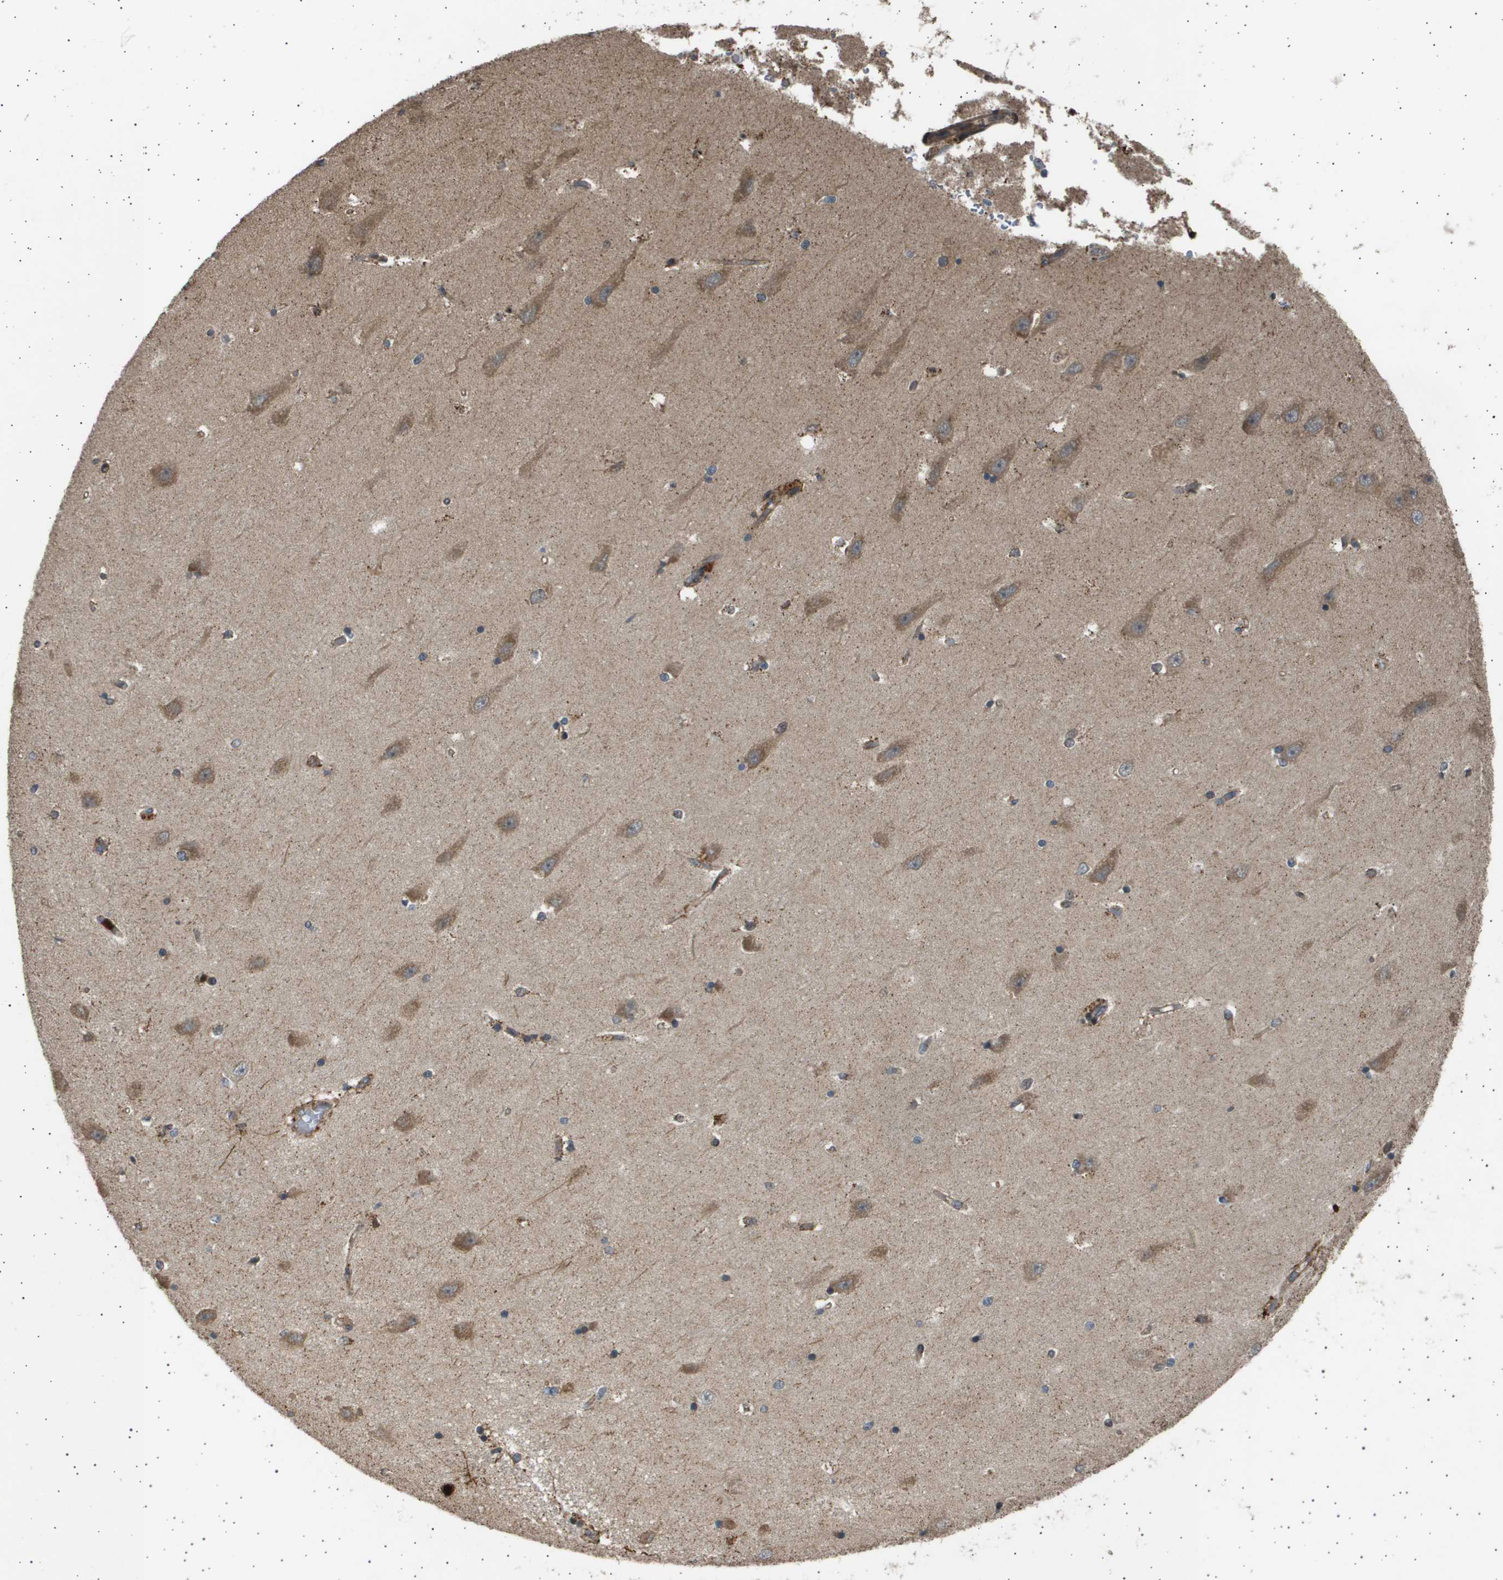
{"staining": {"intensity": "weak", "quantity": "25%-75%", "location": "cytoplasmic/membranous"}, "tissue": "hippocampus", "cell_type": "Glial cells", "image_type": "normal", "snomed": [{"axis": "morphology", "description": "Normal tissue, NOS"}, {"axis": "topography", "description": "Hippocampus"}], "caption": "Glial cells exhibit low levels of weak cytoplasmic/membranous staining in about 25%-75% of cells in normal human hippocampus. (DAB (3,3'-diaminobenzidine) = brown stain, brightfield microscopy at high magnification).", "gene": "TNRC6A", "patient": {"sex": "male", "age": 45}}